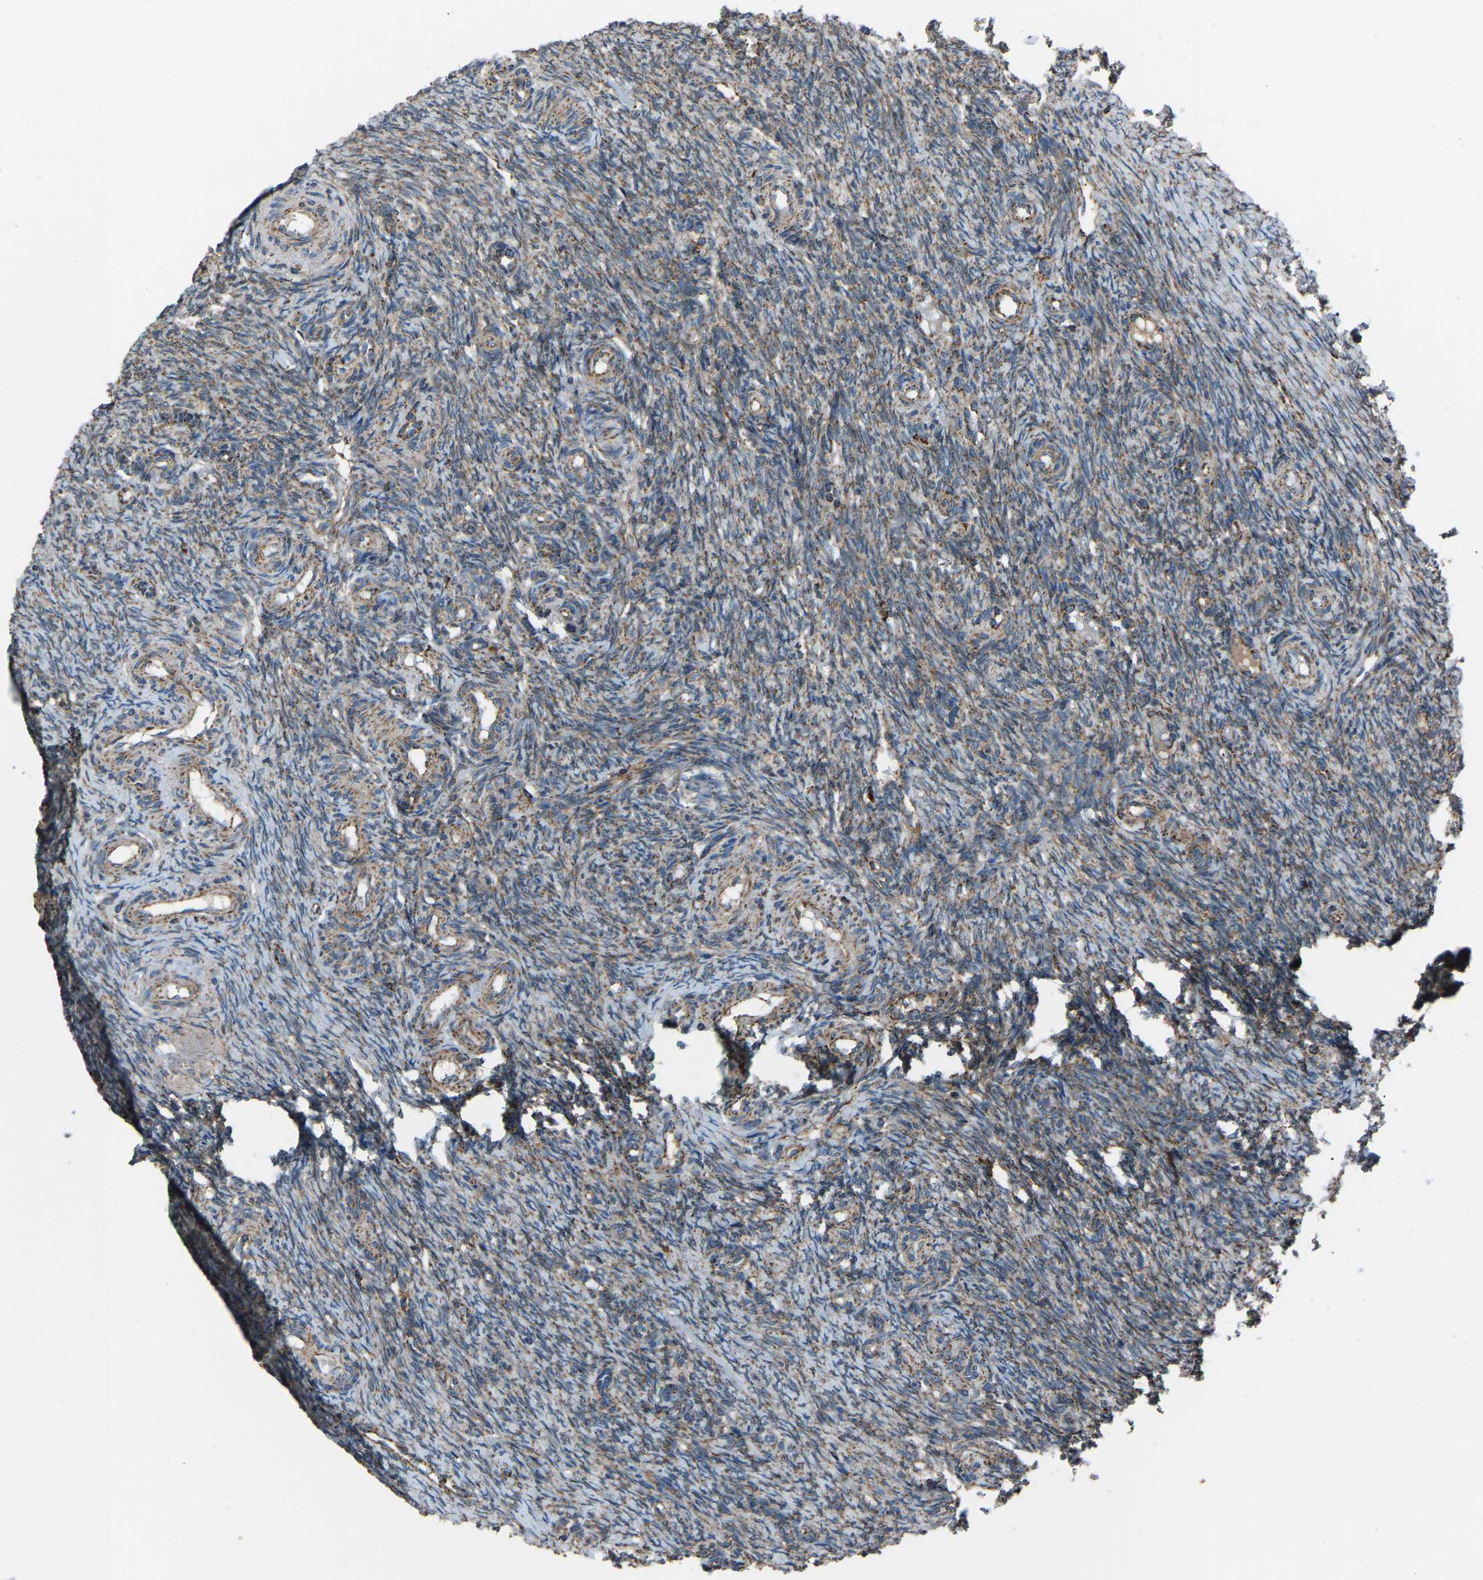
{"staining": {"intensity": "strong", "quantity": ">75%", "location": "cytoplasmic/membranous"}, "tissue": "ovary", "cell_type": "Follicle cells", "image_type": "normal", "snomed": [{"axis": "morphology", "description": "Normal tissue, NOS"}, {"axis": "topography", "description": "Ovary"}], "caption": "Immunohistochemical staining of unremarkable ovary displays strong cytoplasmic/membranous protein positivity in about >75% of follicle cells.", "gene": "AKR1A1", "patient": {"sex": "female", "age": 41}}